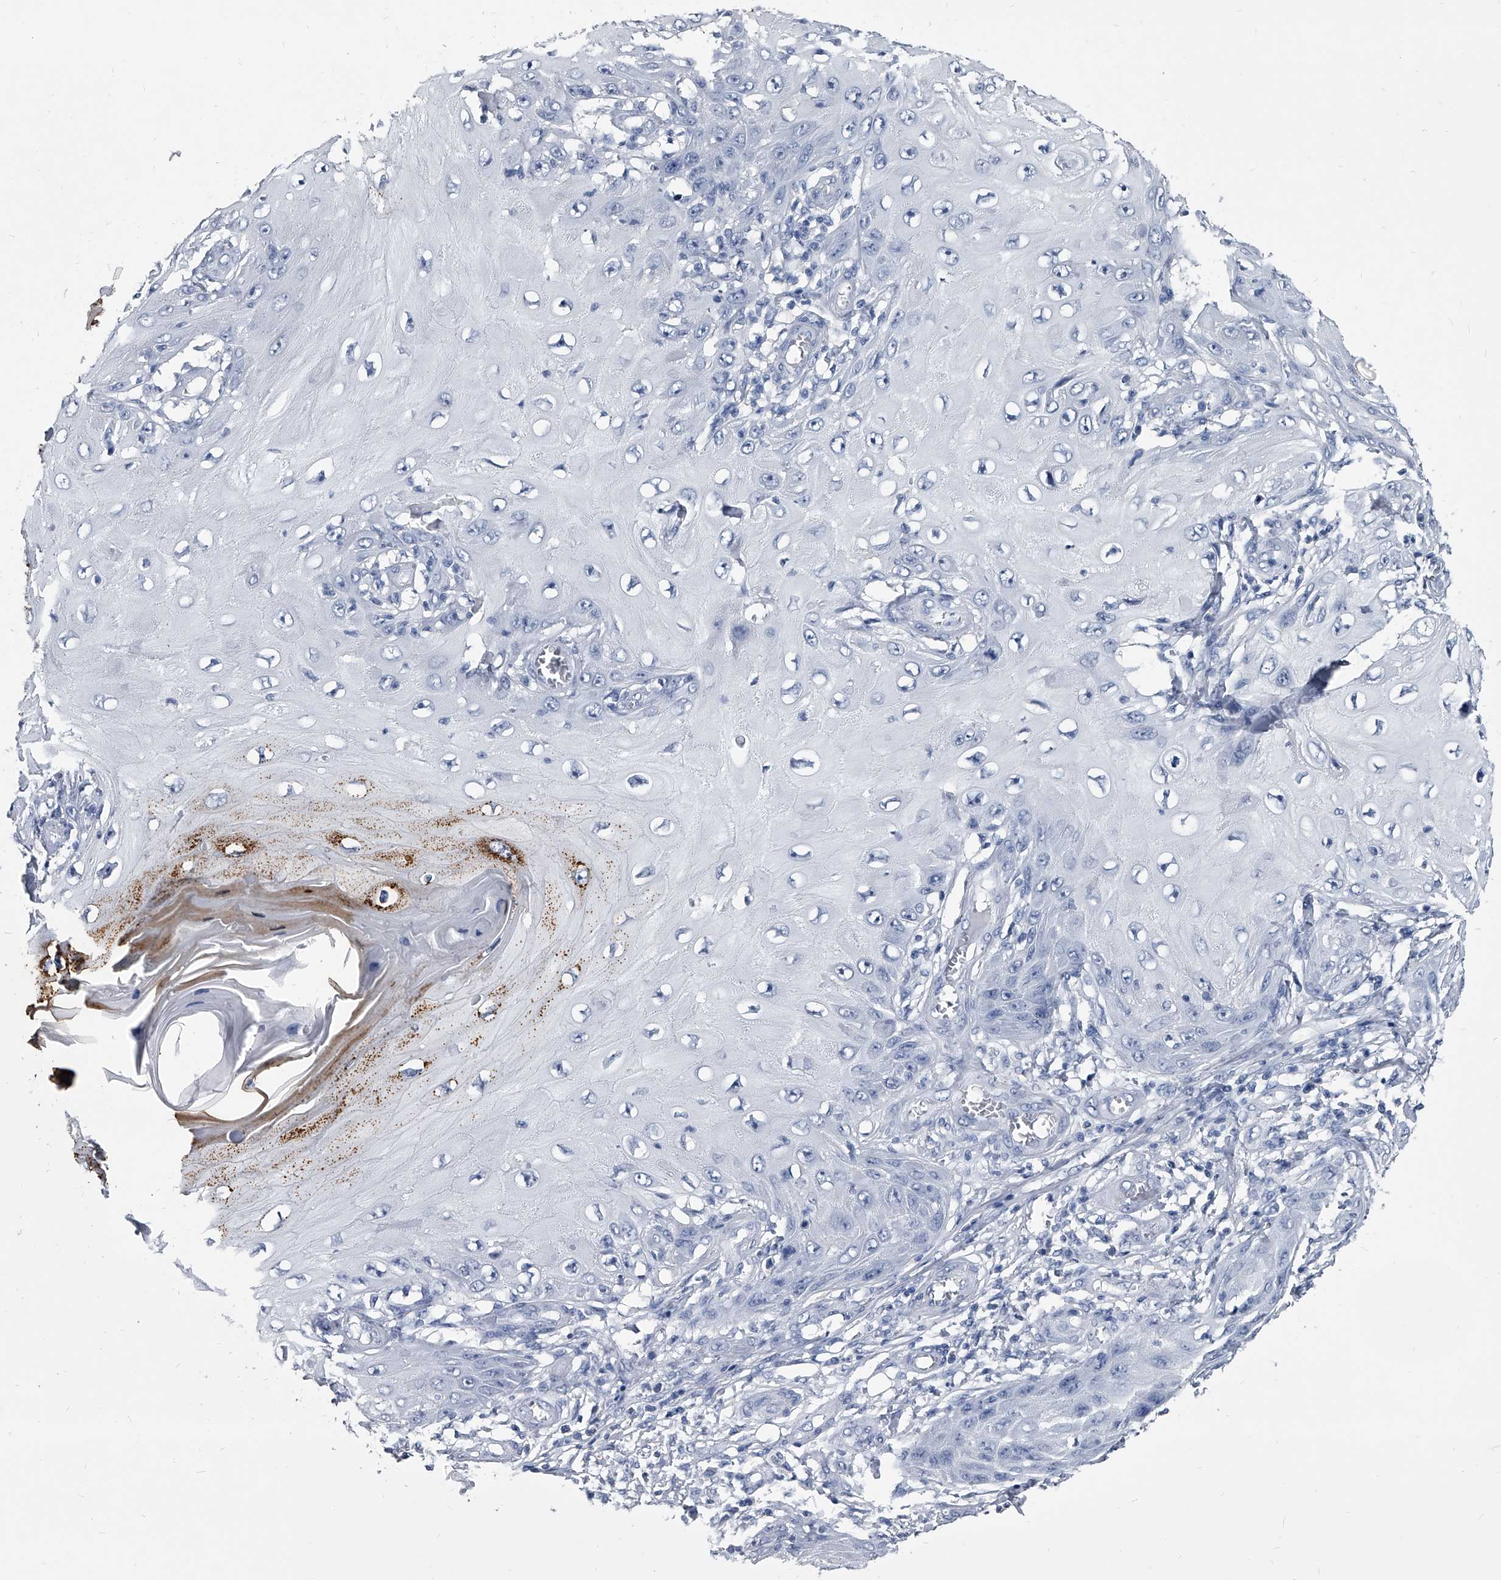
{"staining": {"intensity": "negative", "quantity": "none", "location": "none"}, "tissue": "skin cancer", "cell_type": "Tumor cells", "image_type": "cancer", "snomed": [{"axis": "morphology", "description": "Squamous cell carcinoma, NOS"}, {"axis": "topography", "description": "Skin"}], "caption": "A histopathology image of skin squamous cell carcinoma stained for a protein exhibits no brown staining in tumor cells.", "gene": "BCAS1", "patient": {"sex": "female", "age": 73}}